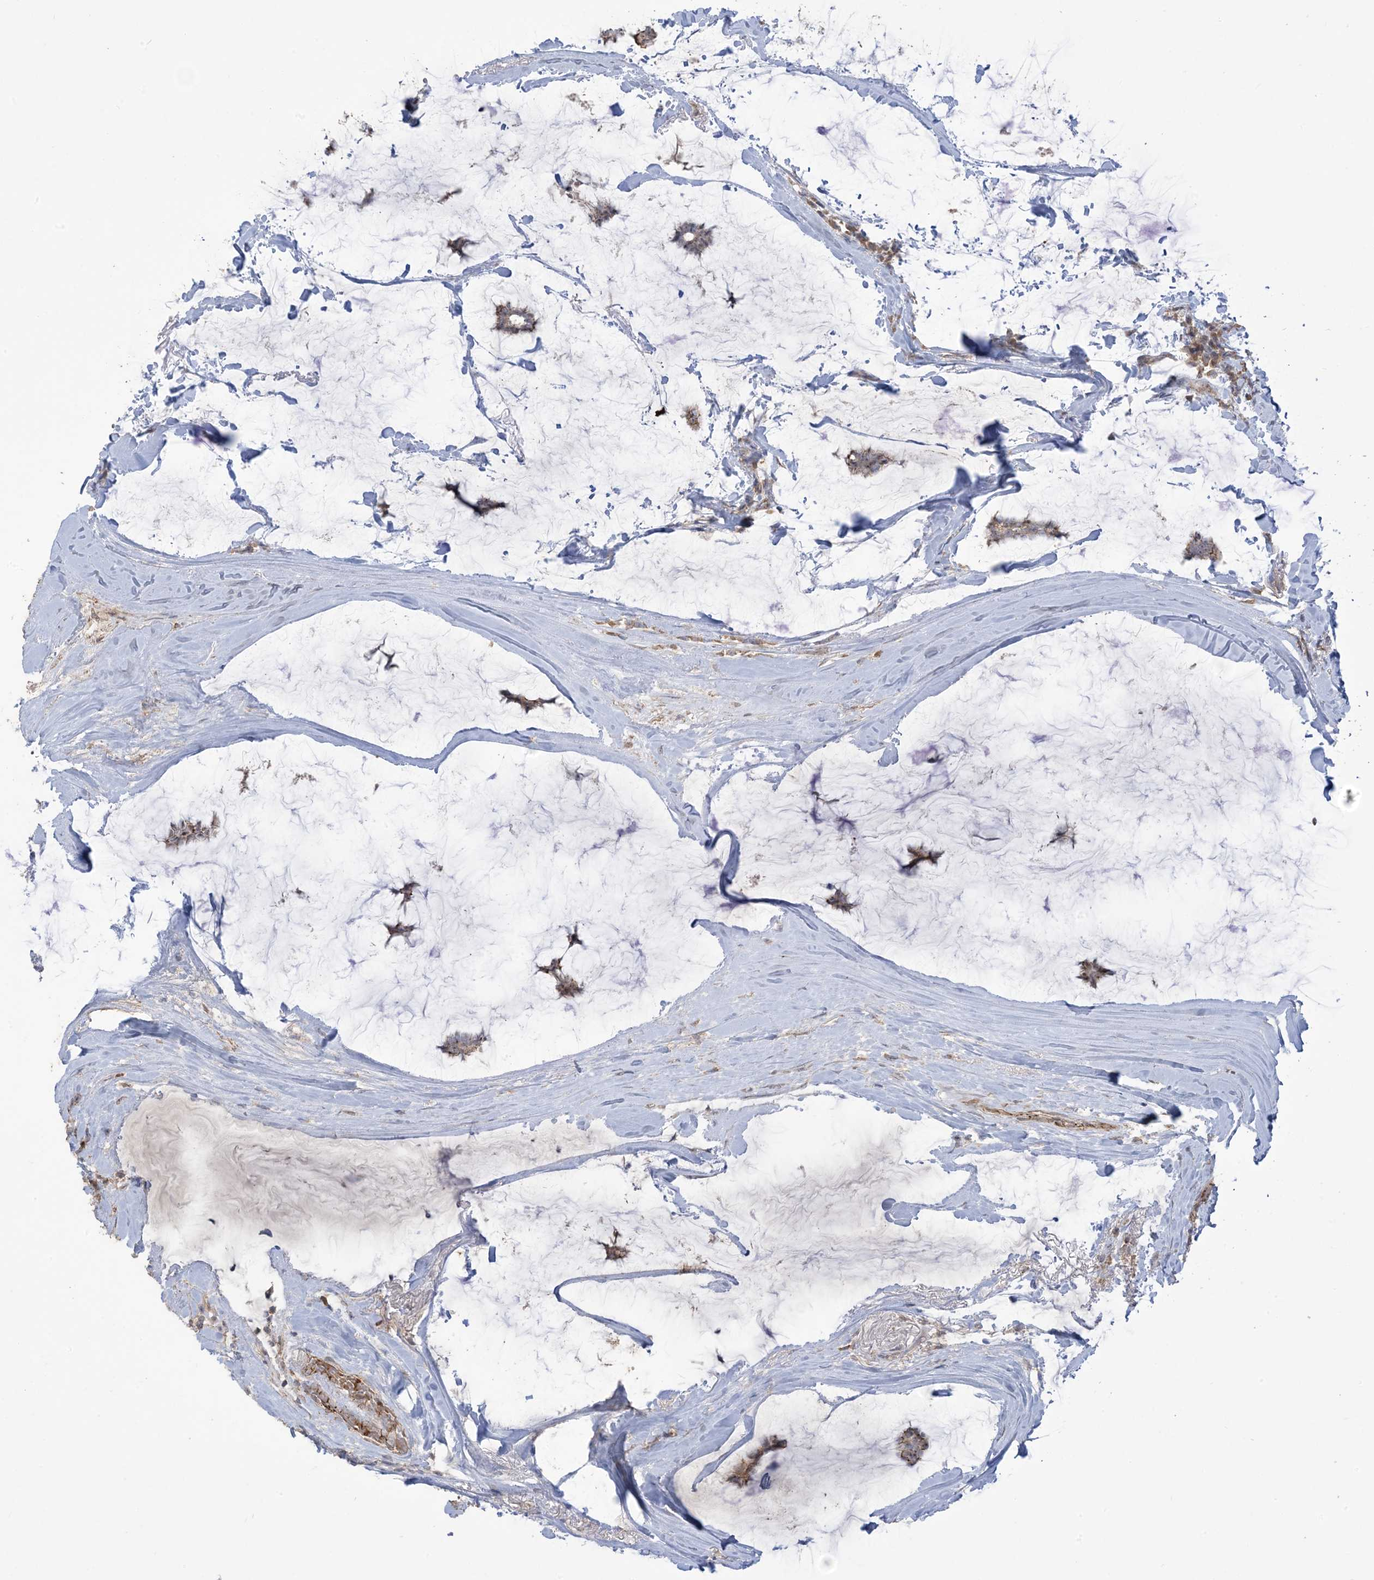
{"staining": {"intensity": "weak", "quantity": "25%-75%", "location": "cytoplasmic/membranous"}, "tissue": "breast cancer", "cell_type": "Tumor cells", "image_type": "cancer", "snomed": [{"axis": "morphology", "description": "Duct carcinoma"}, {"axis": "topography", "description": "Breast"}], "caption": "Immunohistochemical staining of breast invasive ductal carcinoma displays weak cytoplasmic/membranous protein positivity in approximately 25%-75% of tumor cells. (Stains: DAB (3,3'-diaminobenzidine) in brown, nuclei in blue, Microscopy: brightfield microscopy at high magnification).", "gene": "KLHL18", "patient": {"sex": "female", "age": 93}}